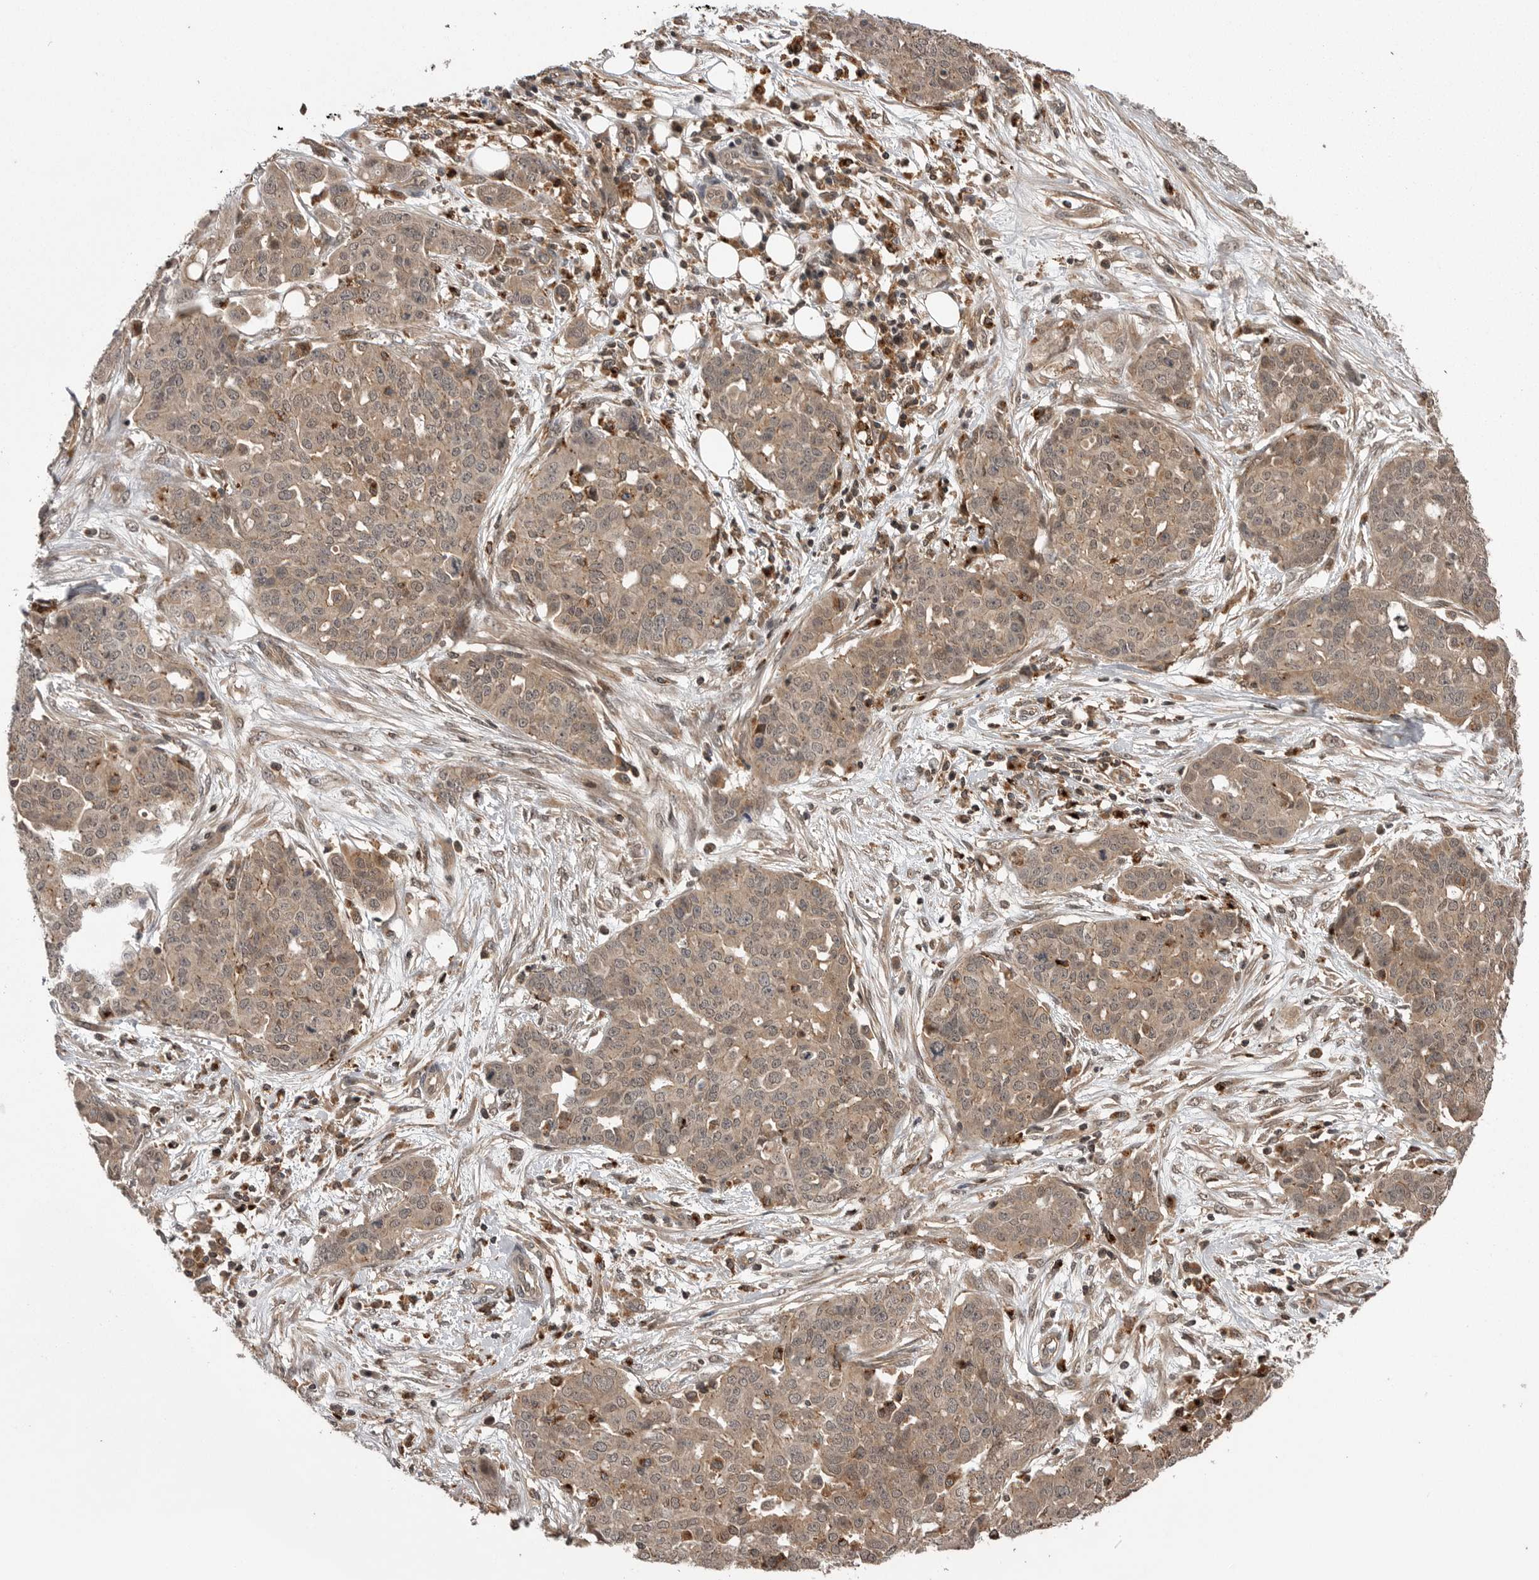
{"staining": {"intensity": "weak", "quantity": ">75%", "location": "cytoplasmic/membranous"}, "tissue": "ovarian cancer", "cell_type": "Tumor cells", "image_type": "cancer", "snomed": [{"axis": "morphology", "description": "Cystadenocarcinoma, serous, NOS"}, {"axis": "topography", "description": "Soft tissue"}, {"axis": "topography", "description": "Ovary"}], "caption": "This photomicrograph shows ovarian cancer (serous cystadenocarcinoma) stained with IHC to label a protein in brown. The cytoplasmic/membranous of tumor cells show weak positivity for the protein. Nuclei are counter-stained blue.", "gene": "AOAH", "patient": {"sex": "female", "age": 57}}